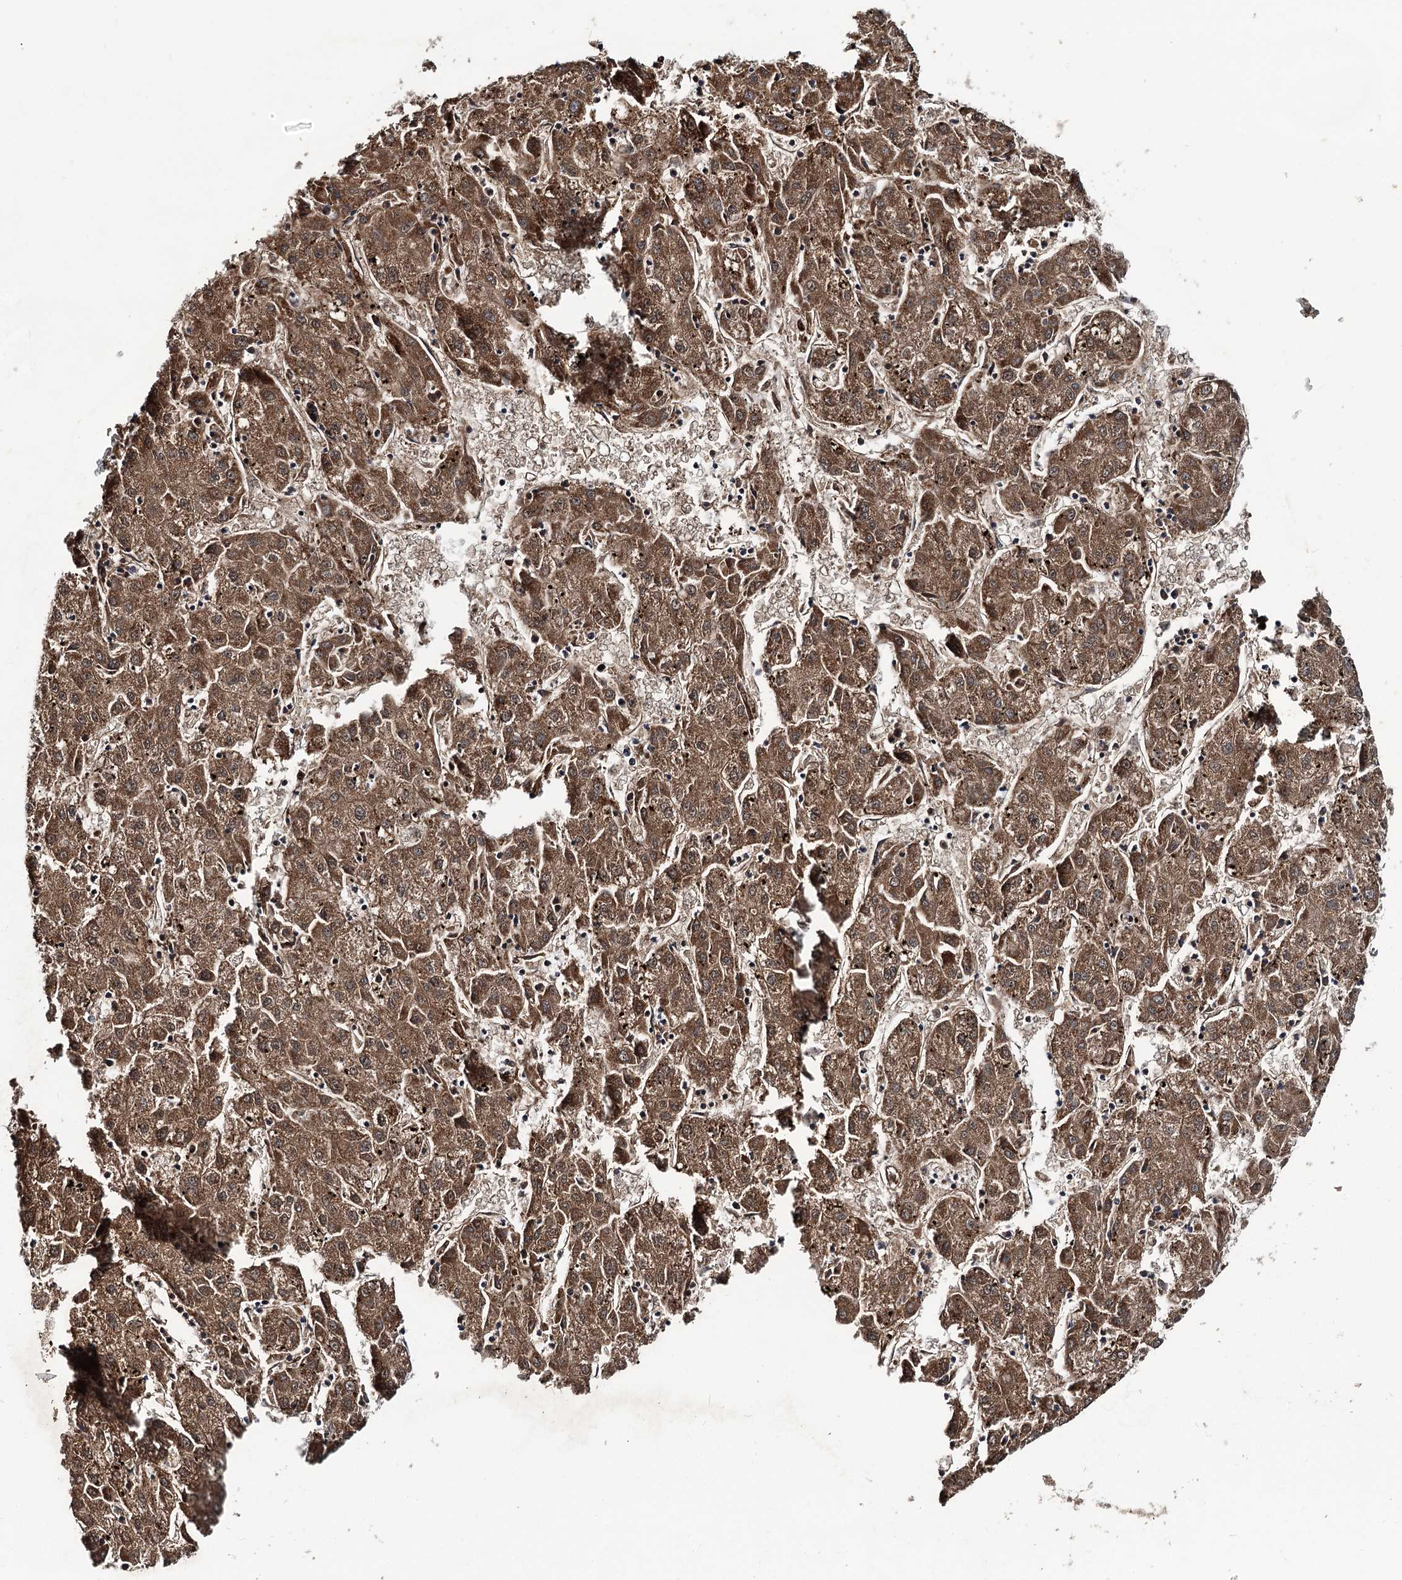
{"staining": {"intensity": "strong", "quantity": ">75%", "location": "cytoplasmic/membranous"}, "tissue": "liver cancer", "cell_type": "Tumor cells", "image_type": "cancer", "snomed": [{"axis": "morphology", "description": "Carcinoma, Hepatocellular, NOS"}, {"axis": "topography", "description": "Liver"}], "caption": "Immunohistochemistry (DAB) staining of liver hepatocellular carcinoma shows strong cytoplasmic/membranous protein staining in about >75% of tumor cells. (IHC, brightfield microscopy, high magnification).", "gene": "MSANTD2", "patient": {"sex": "male", "age": 72}}